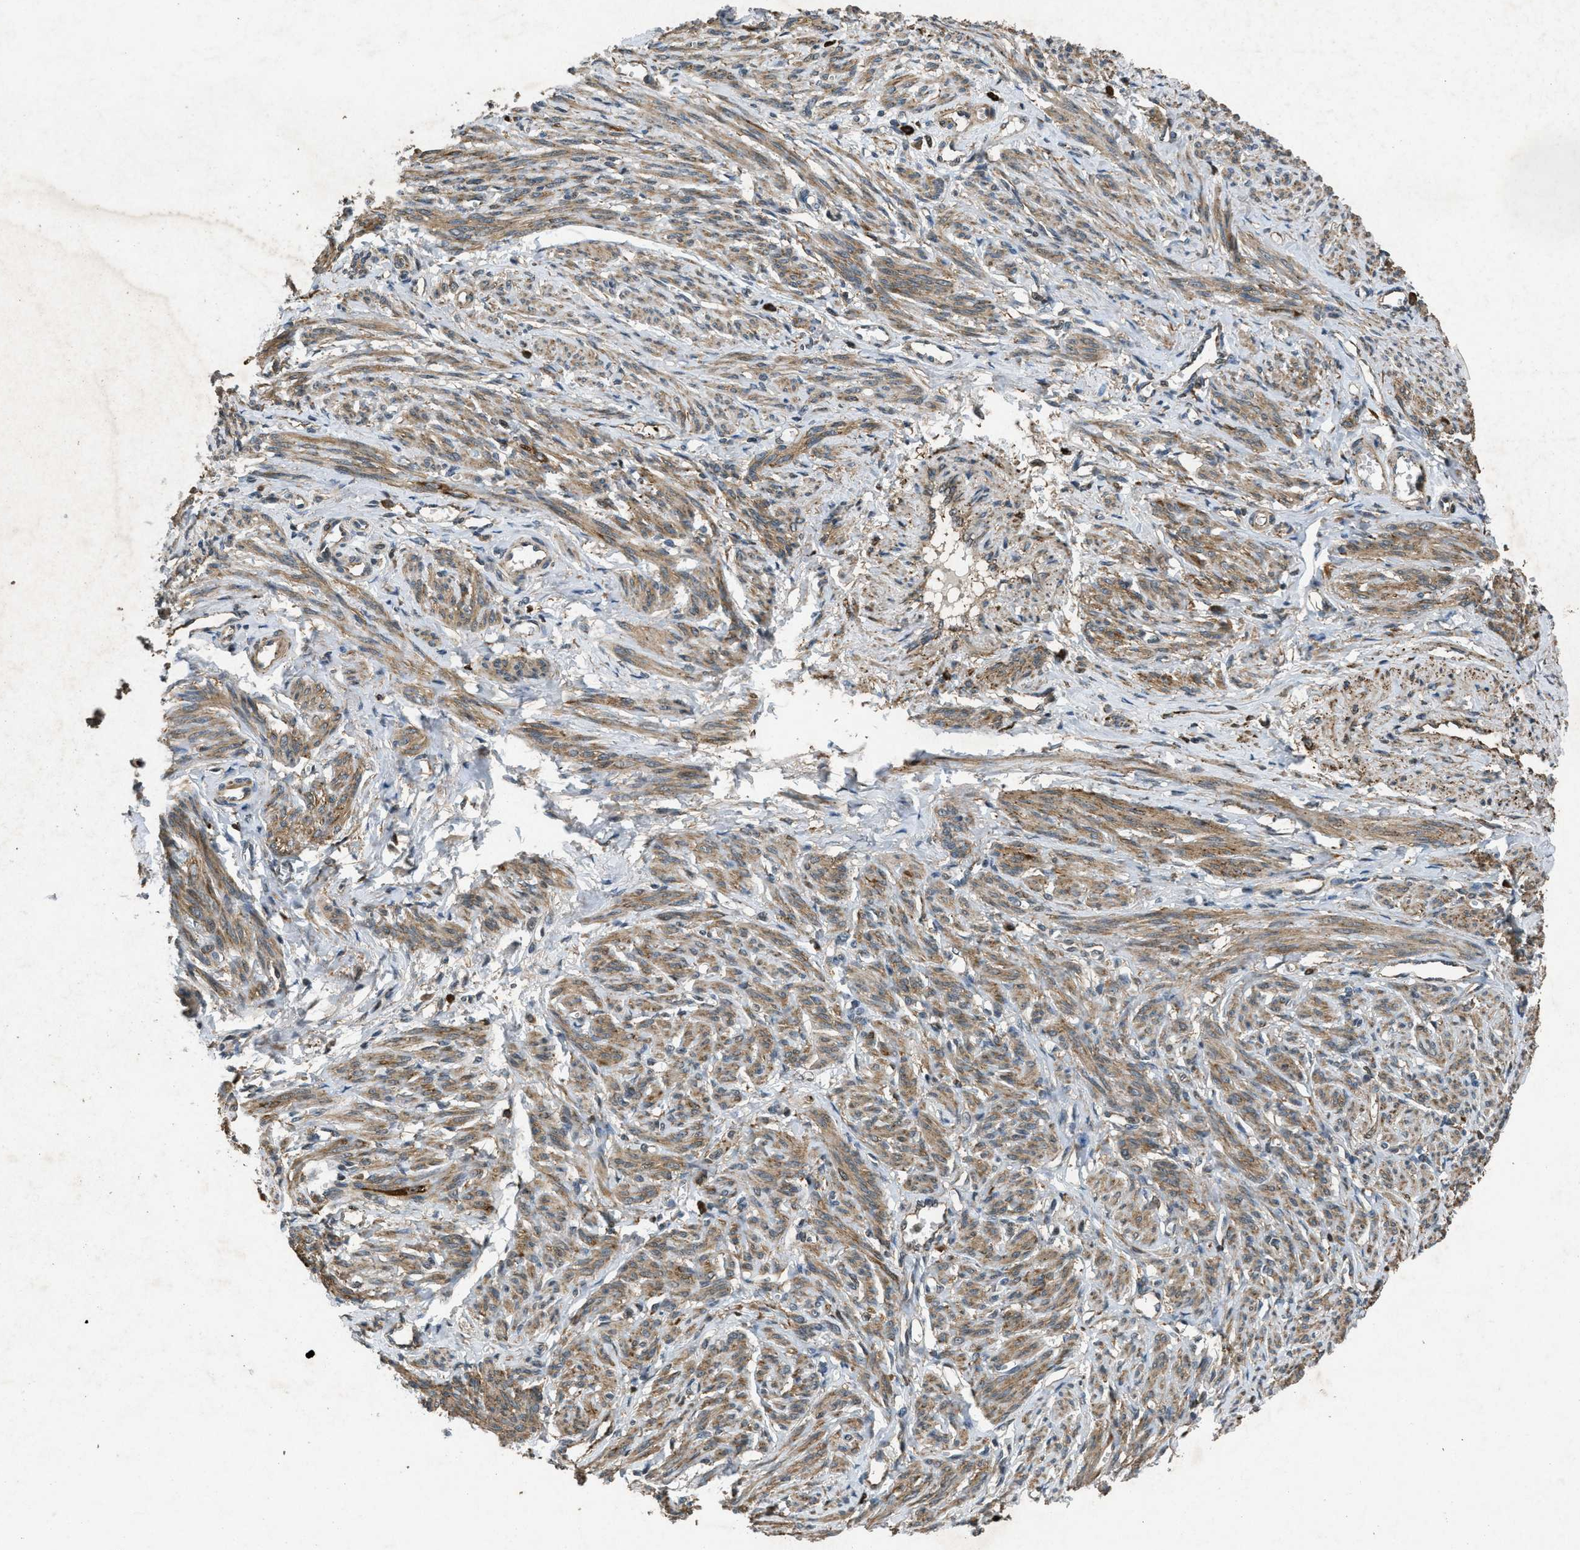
{"staining": {"intensity": "moderate", "quantity": ">75%", "location": "cytoplasmic/membranous"}, "tissue": "smooth muscle", "cell_type": "Smooth muscle cells", "image_type": "normal", "snomed": [{"axis": "morphology", "description": "Normal tissue, NOS"}, {"axis": "topography", "description": "Smooth muscle"}], "caption": "Brown immunohistochemical staining in normal human smooth muscle demonstrates moderate cytoplasmic/membranous positivity in about >75% of smooth muscle cells. (Brightfield microscopy of DAB IHC at high magnification).", "gene": "PPP1R15A", "patient": {"sex": "female", "age": 65}}